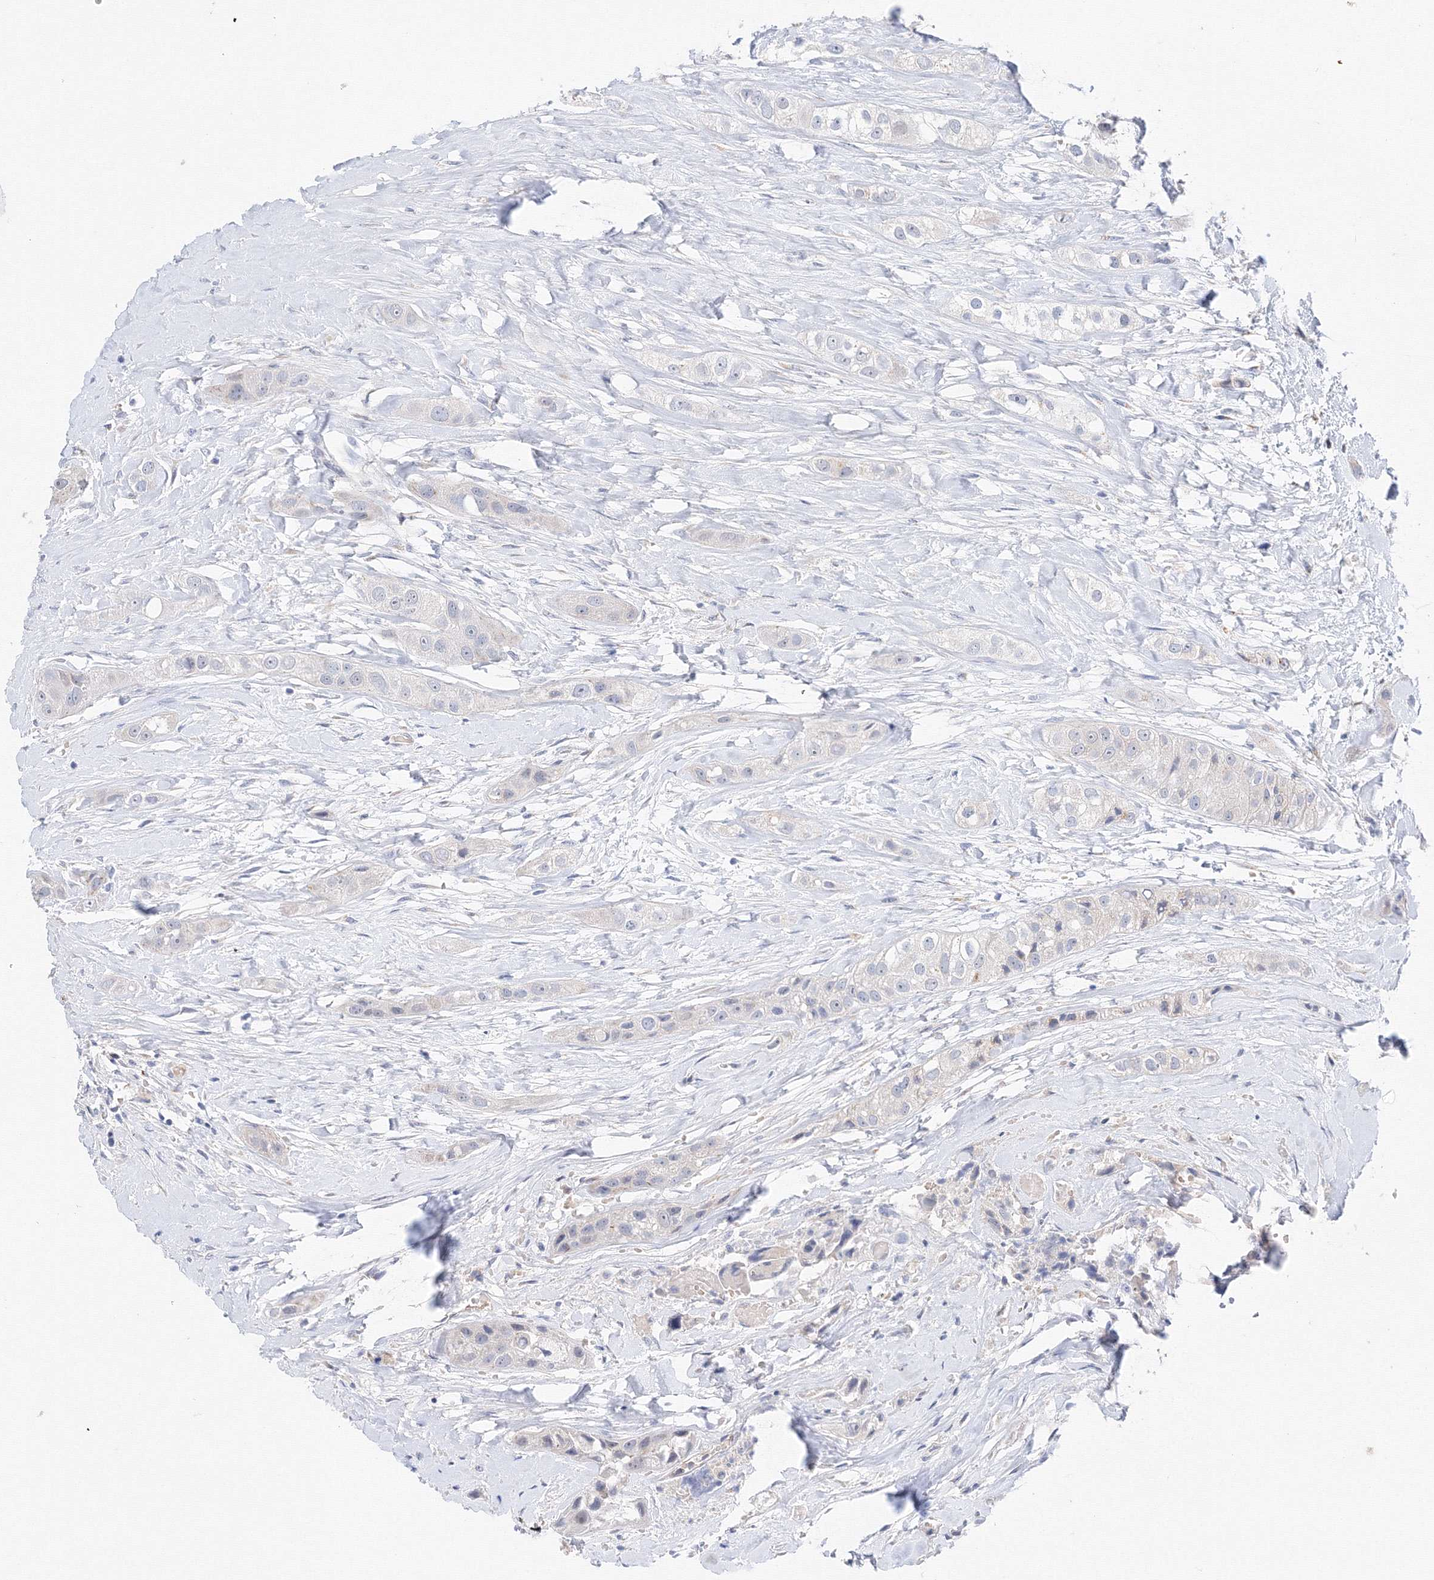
{"staining": {"intensity": "negative", "quantity": "none", "location": "none"}, "tissue": "head and neck cancer", "cell_type": "Tumor cells", "image_type": "cancer", "snomed": [{"axis": "morphology", "description": "Normal tissue, NOS"}, {"axis": "morphology", "description": "Squamous cell carcinoma, NOS"}, {"axis": "topography", "description": "Skeletal muscle"}, {"axis": "topography", "description": "Head-Neck"}], "caption": "The image displays no significant positivity in tumor cells of head and neck cancer (squamous cell carcinoma).", "gene": "TAMM41", "patient": {"sex": "male", "age": 51}}